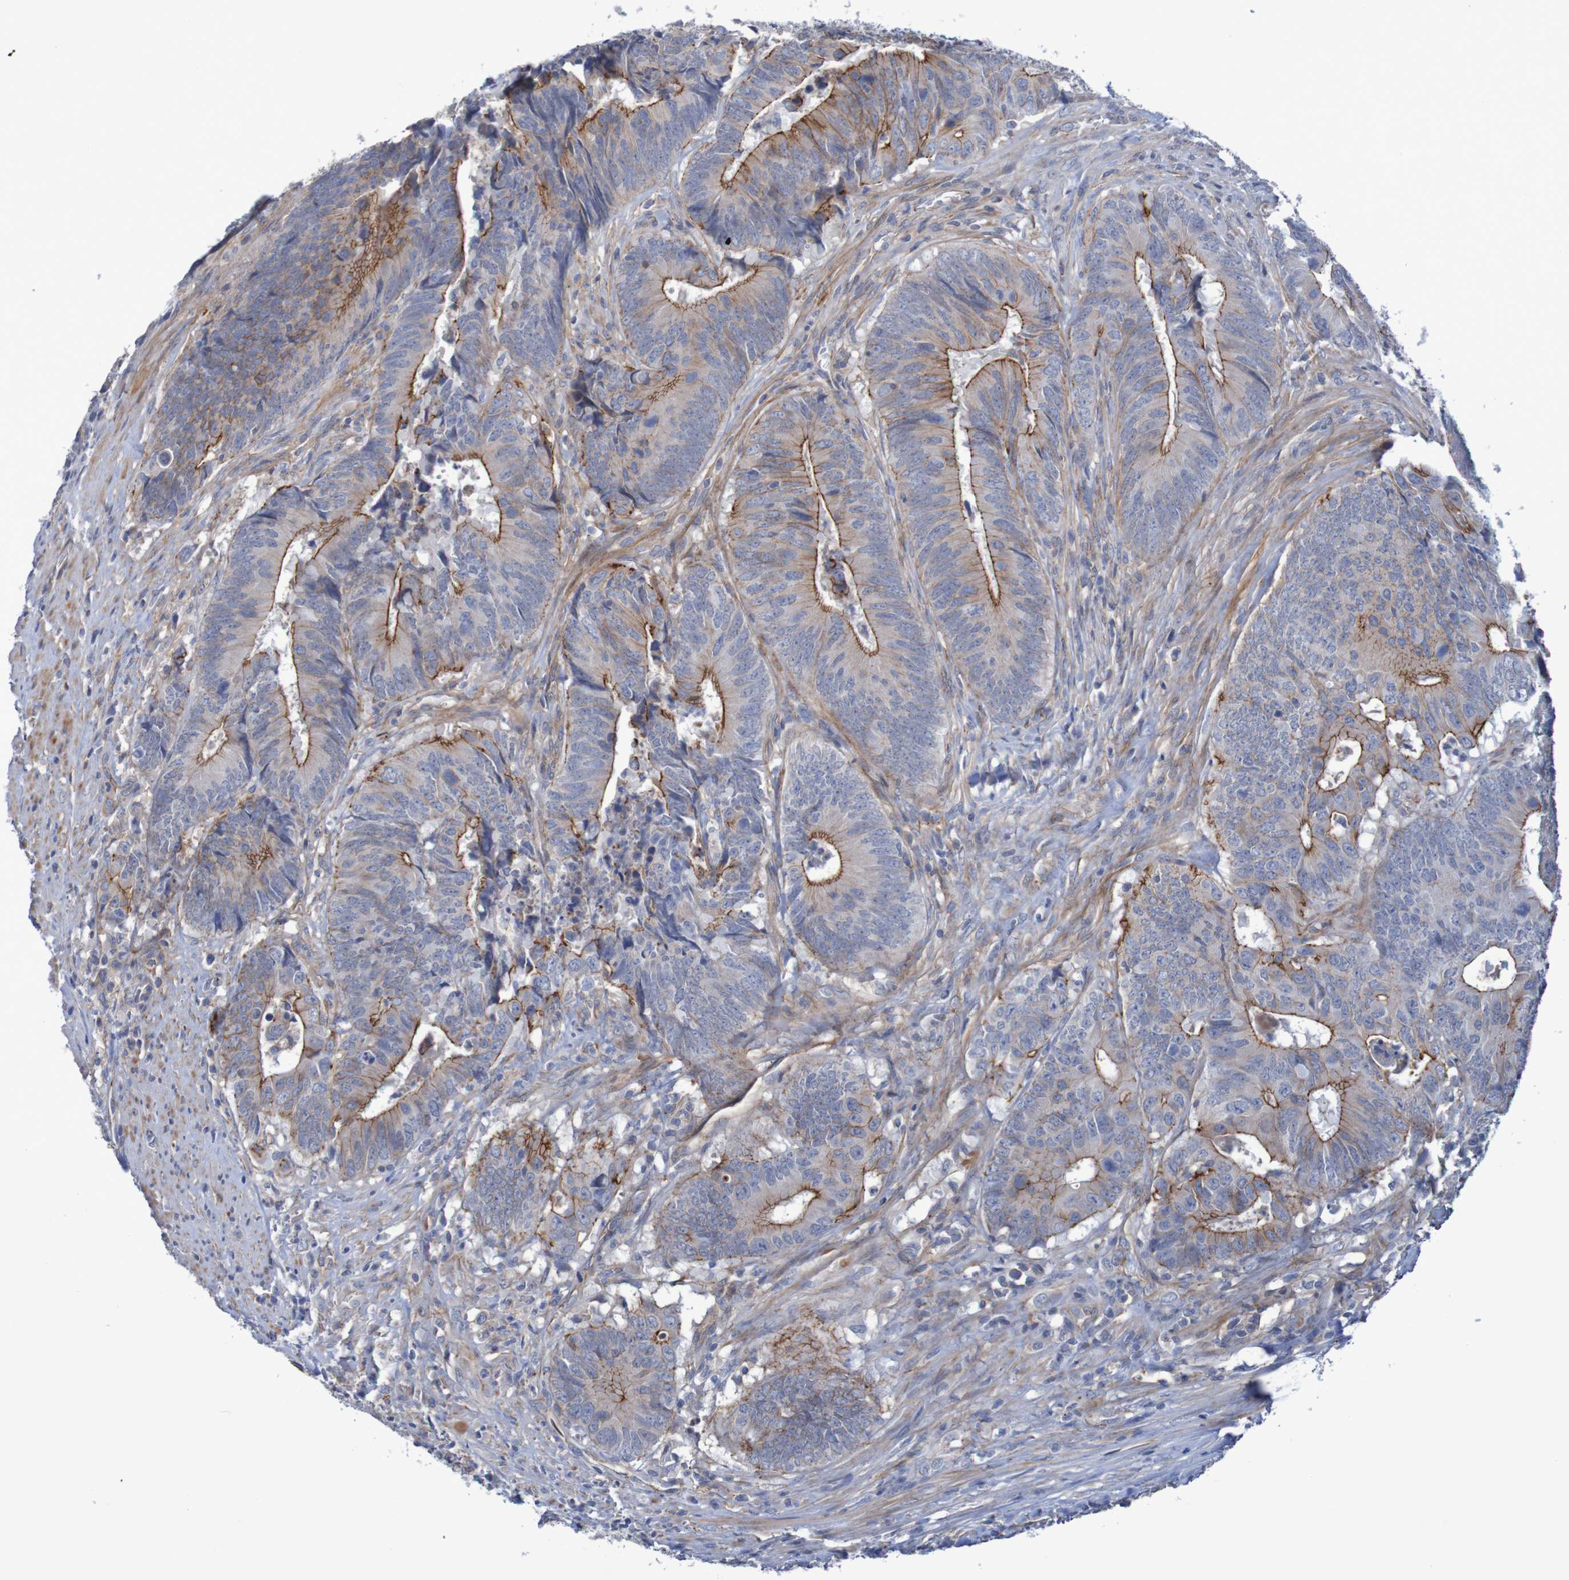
{"staining": {"intensity": "moderate", "quantity": "25%-75%", "location": "cytoplasmic/membranous"}, "tissue": "colorectal cancer", "cell_type": "Tumor cells", "image_type": "cancer", "snomed": [{"axis": "morphology", "description": "Normal tissue, NOS"}, {"axis": "morphology", "description": "Adenocarcinoma, NOS"}, {"axis": "topography", "description": "Colon"}], "caption": "Protein staining of adenocarcinoma (colorectal) tissue exhibits moderate cytoplasmic/membranous positivity in about 25%-75% of tumor cells.", "gene": "NECTIN2", "patient": {"sex": "male", "age": 56}}